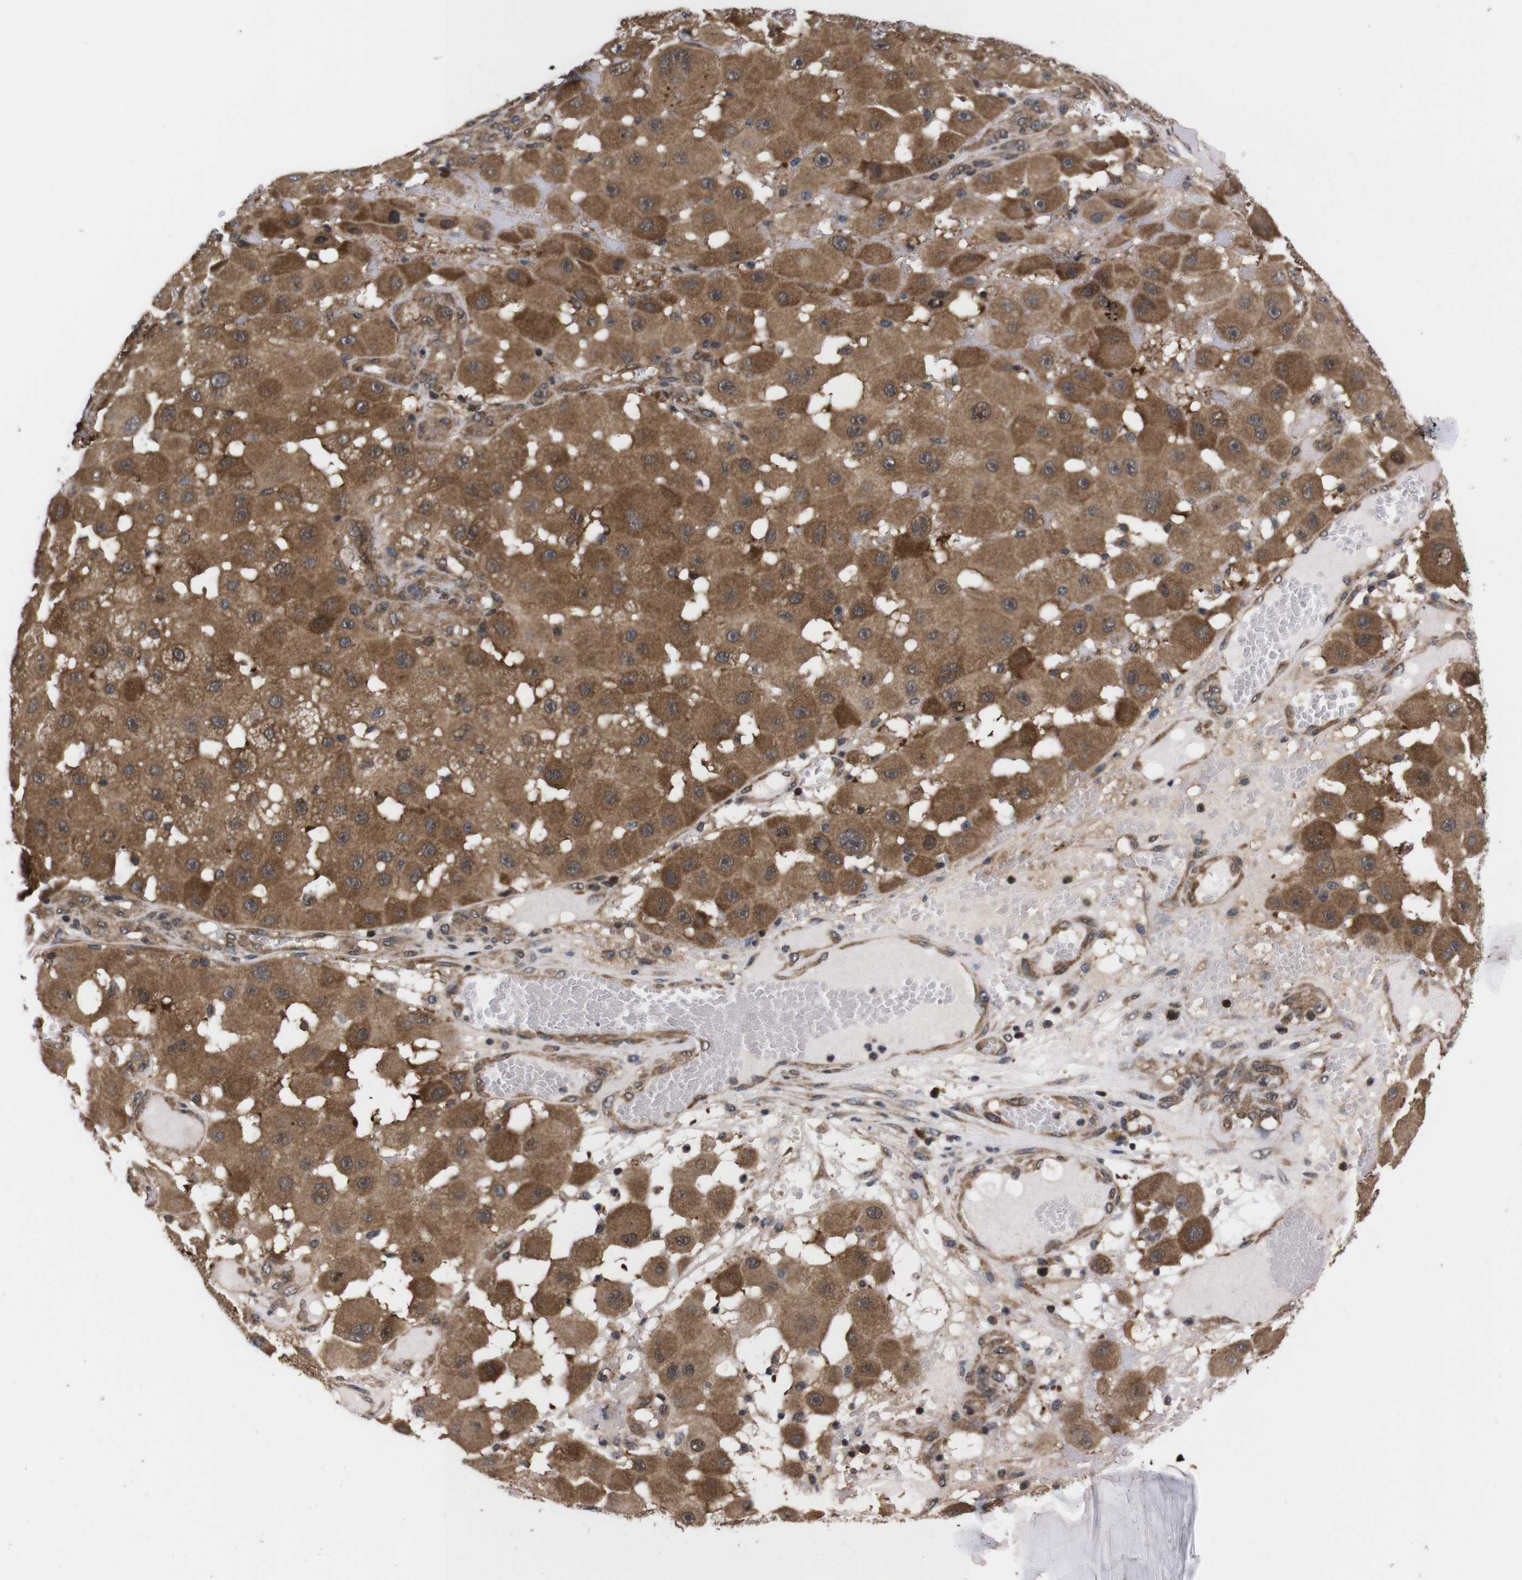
{"staining": {"intensity": "moderate", "quantity": ">75%", "location": "cytoplasmic/membranous"}, "tissue": "melanoma", "cell_type": "Tumor cells", "image_type": "cancer", "snomed": [{"axis": "morphology", "description": "Malignant melanoma, NOS"}, {"axis": "topography", "description": "Skin"}], "caption": "Moderate cytoplasmic/membranous positivity is appreciated in approximately >75% of tumor cells in melanoma.", "gene": "UBQLN2", "patient": {"sex": "female", "age": 81}}